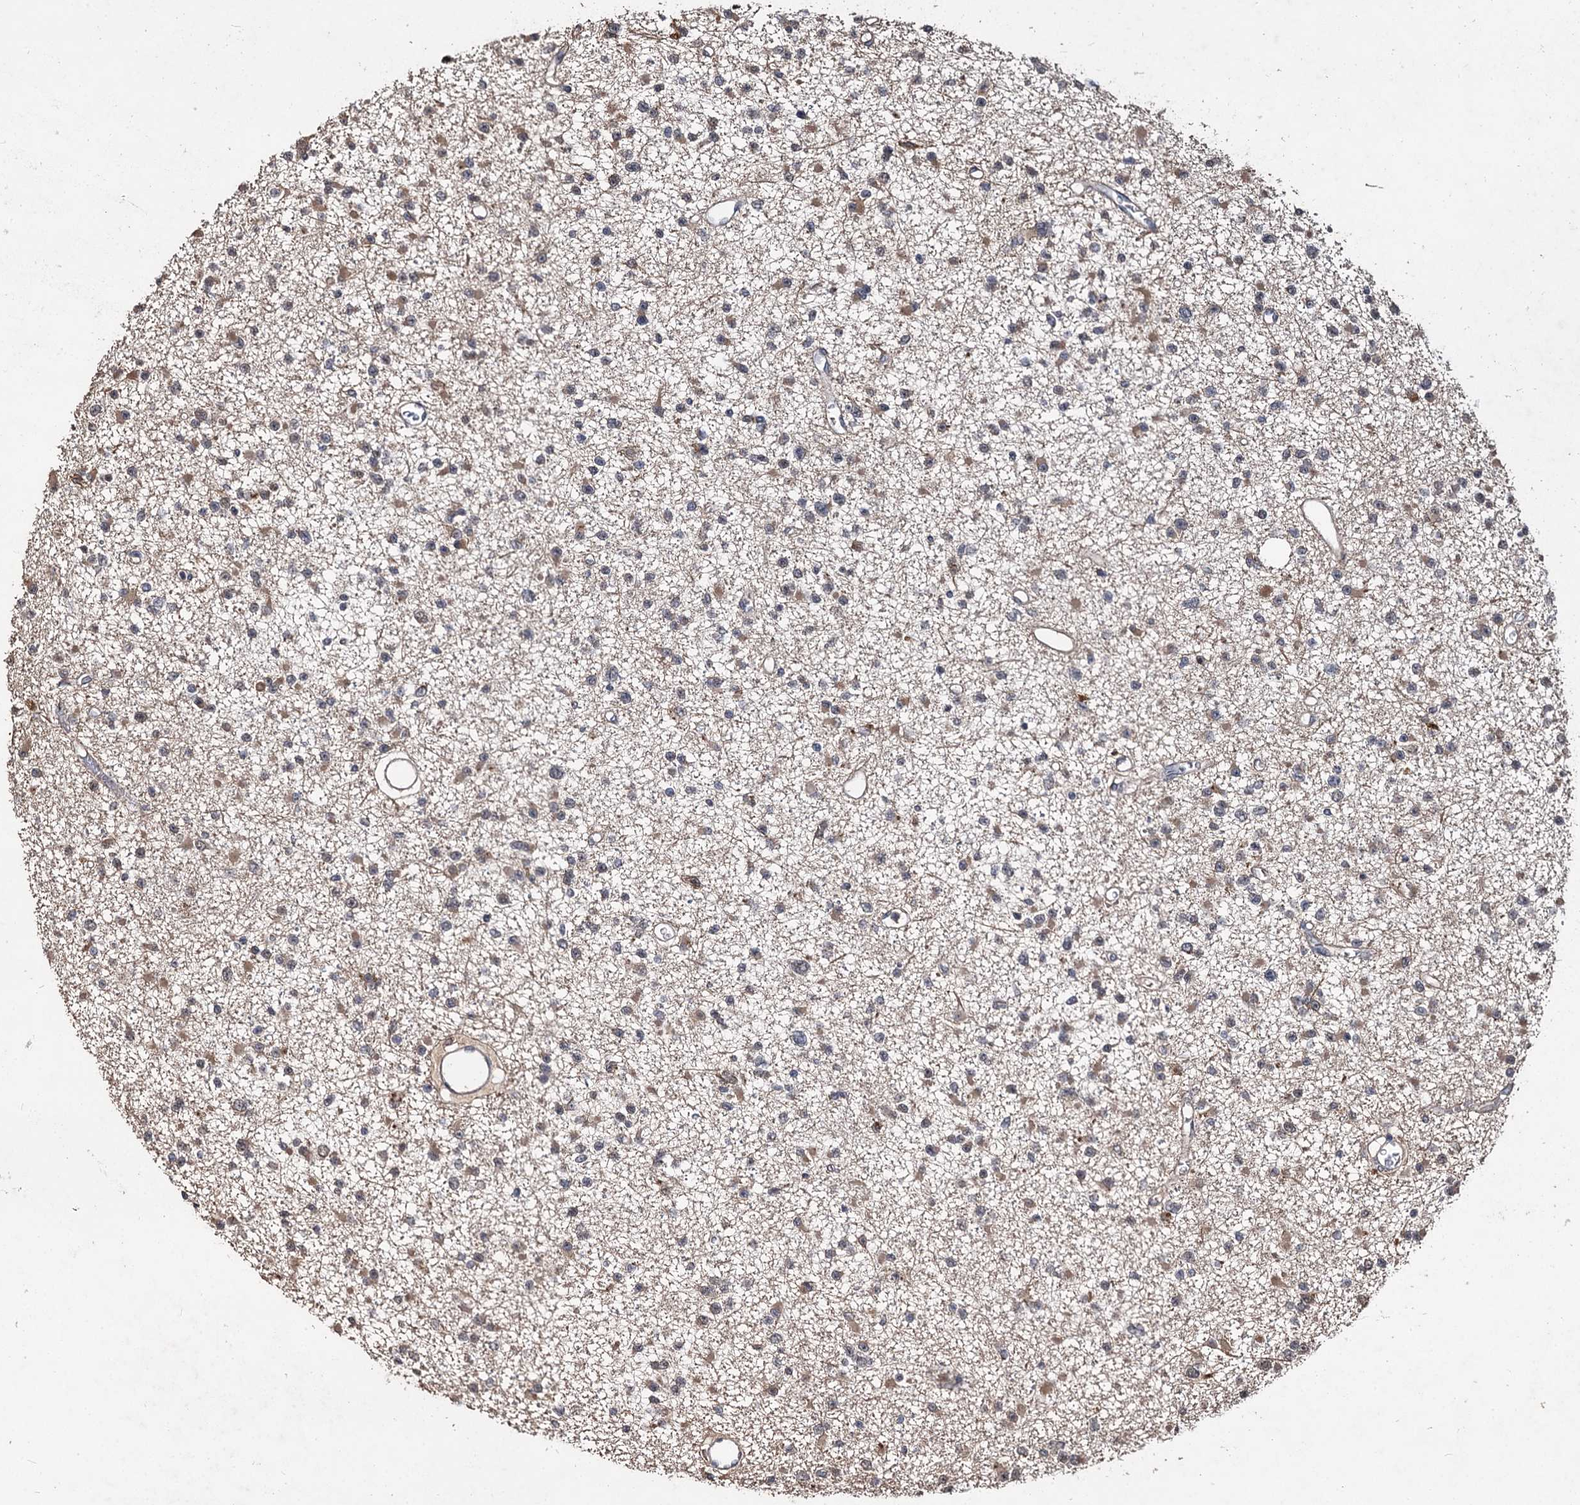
{"staining": {"intensity": "weak", "quantity": "25%-75%", "location": "cytoplasmic/membranous"}, "tissue": "glioma", "cell_type": "Tumor cells", "image_type": "cancer", "snomed": [{"axis": "morphology", "description": "Glioma, malignant, Low grade"}, {"axis": "topography", "description": "Brain"}], "caption": "Immunohistochemistry image of neoplastic tissue: malignant low-grade glioma stained using immunohistochemistry shows low levels of weak protein expression localized specifically in the cytoplasmic/membranous of tumor cells, appearing as a cytoplasmic/membranous brown color.", "gene": "SLC46A3", "patient": {"sex": "female", "age": 22}}